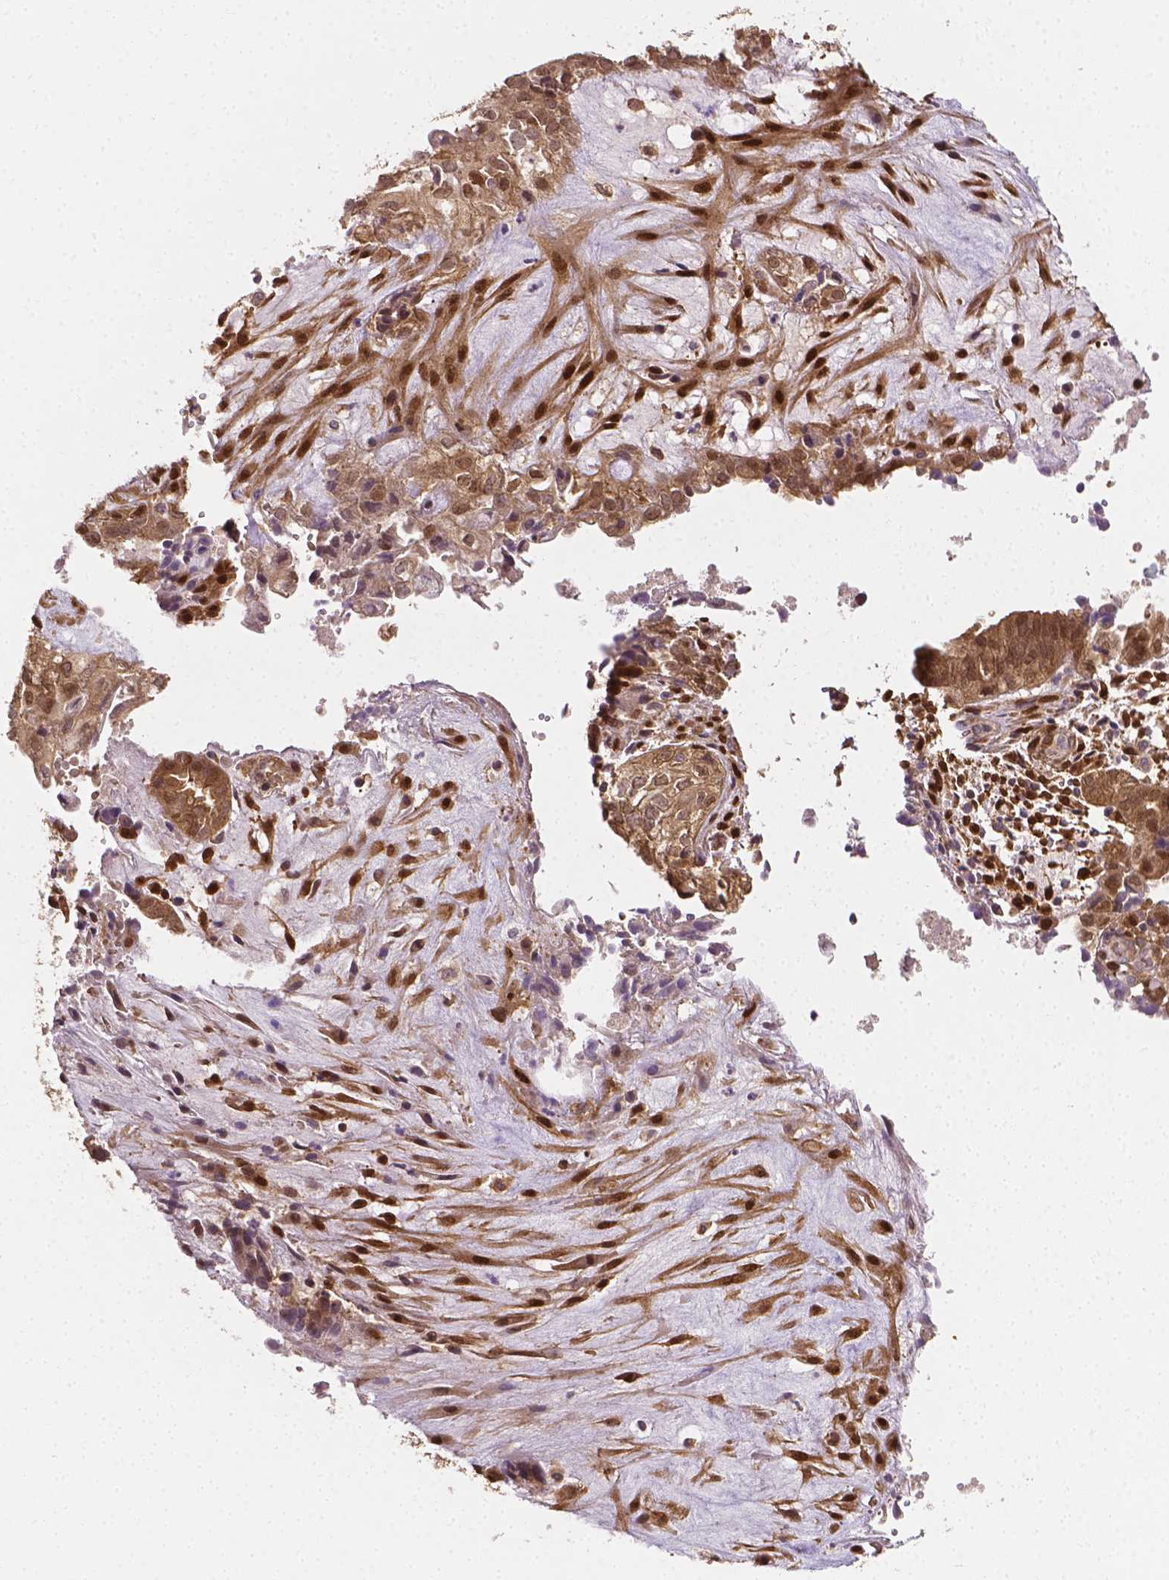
{"staining": {"intensity": "moderate", "quantity": ">75%", "location": "cytoplasmic/membranous,nuclear"}, "tissue": "ovarian cancer", "cell_type": "Tumor cells", "image_type": "cancer", "snomed": [{"axis": "morphology", "description": "Carcinoma, endometroid"}, {"axis": "topography", "description": "Ovary"}], "caption": "A brown stain labels moderate cytoplasmic/membranous and nuclear expression of a protein in ovarian cancer (endometroid carcinoma) tumor cells.", "gene": "YAP1", "patient": {"sex": "female", "age": 64}}